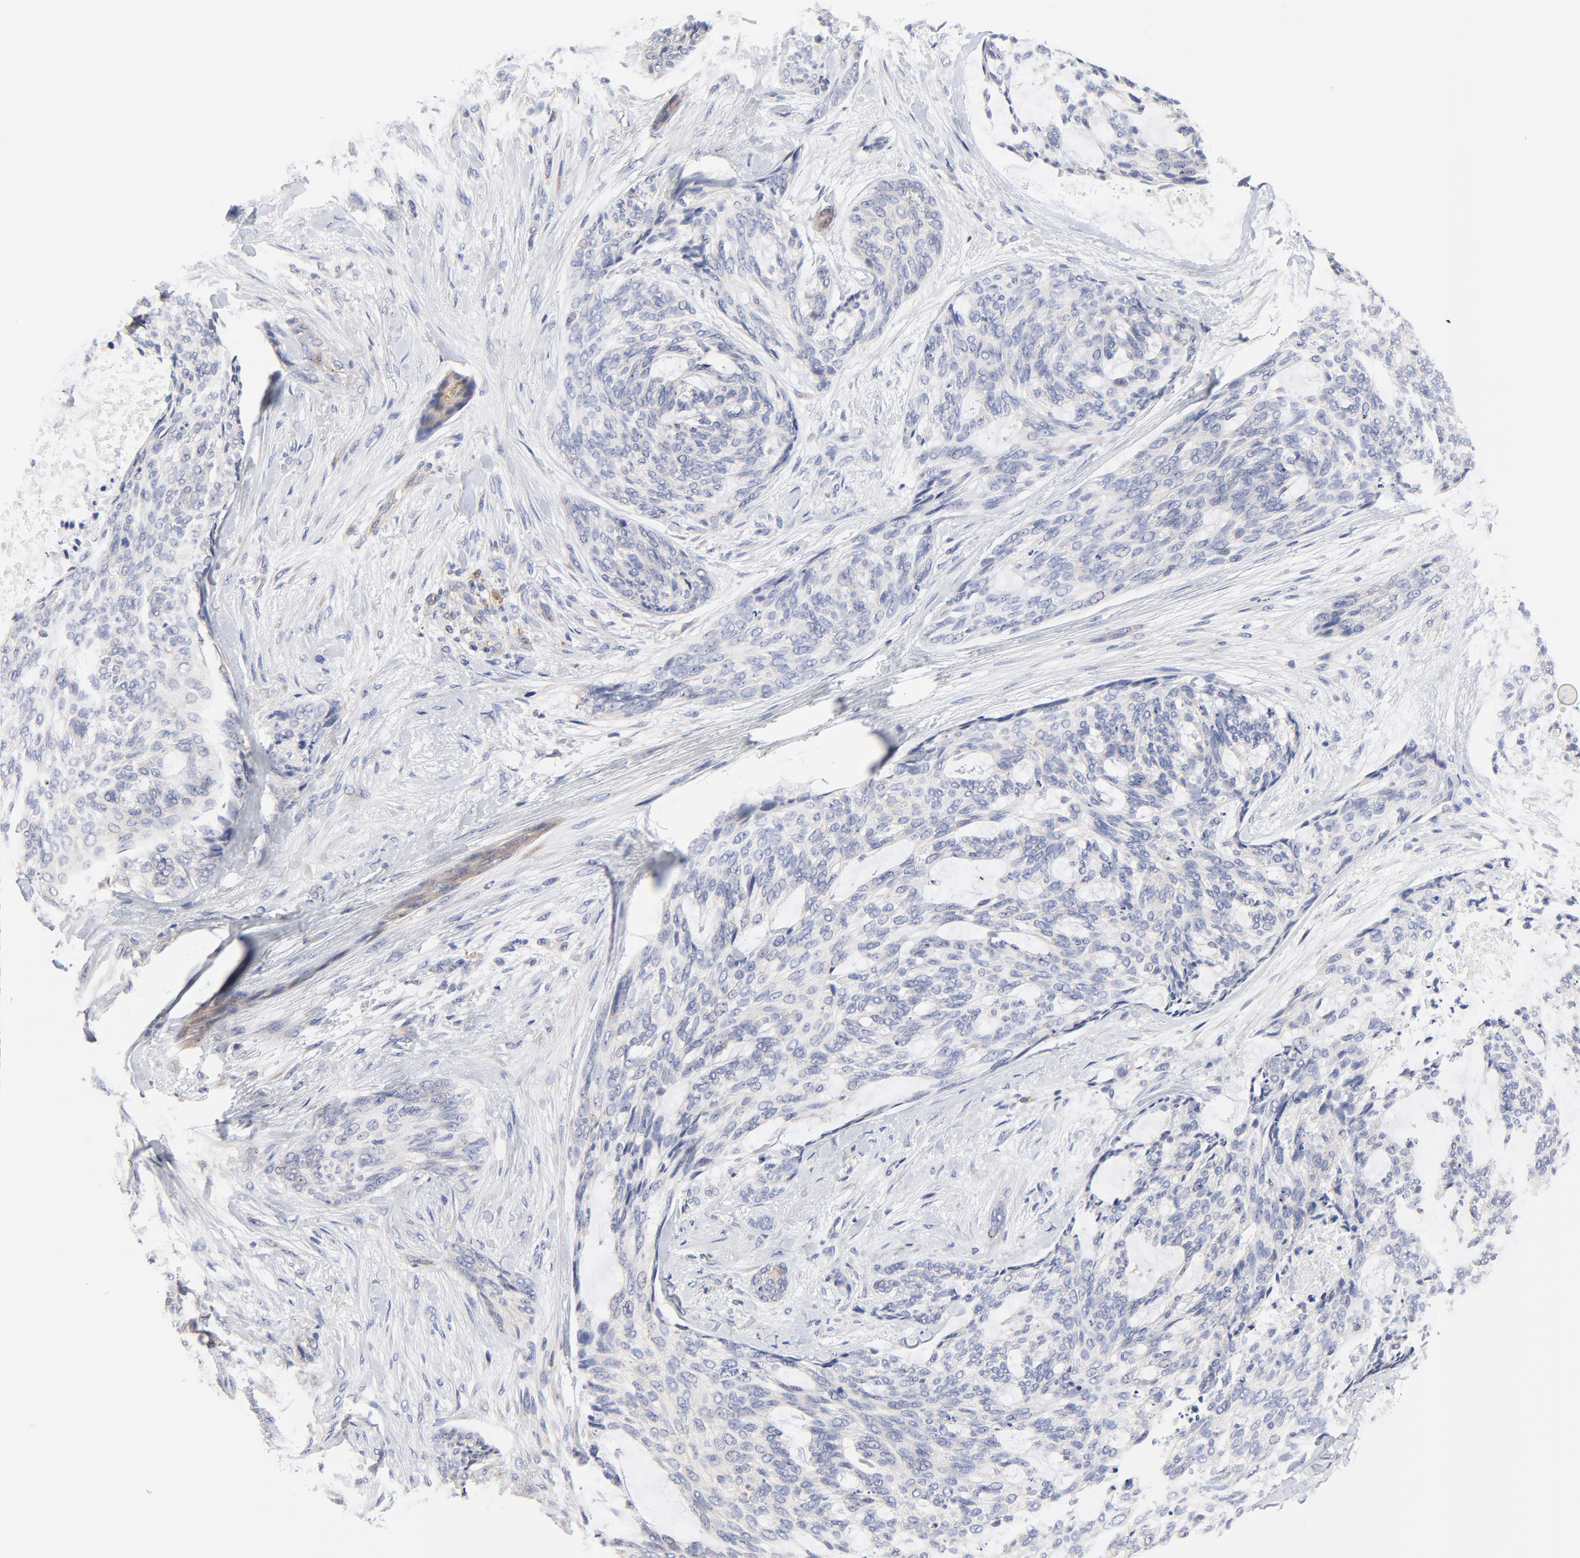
{"staining": {"intensity": "negative", "quantity": "none", "location": "none"}, "tissue": "skin cancer", "cell_type": "Tumor cells", "image_type": "cancer", "snomed": [{"axis": "morphology", "description": "Normal tissue, NOS"}, {"axis": "morphology", "description": "Basal cell carcinoma"}, {"axis": "topography", "description": "Skin"}], "caption": "High magnification brightfield microscopy of skin cancer stained with DAB (3,3'-diaminobenzidine) (brown) and counterstained with hematoxylin (blue): tumor cells show no significant staining.", "gene": "FBXL2", "patient": {"sex": "female", "age": 71}}